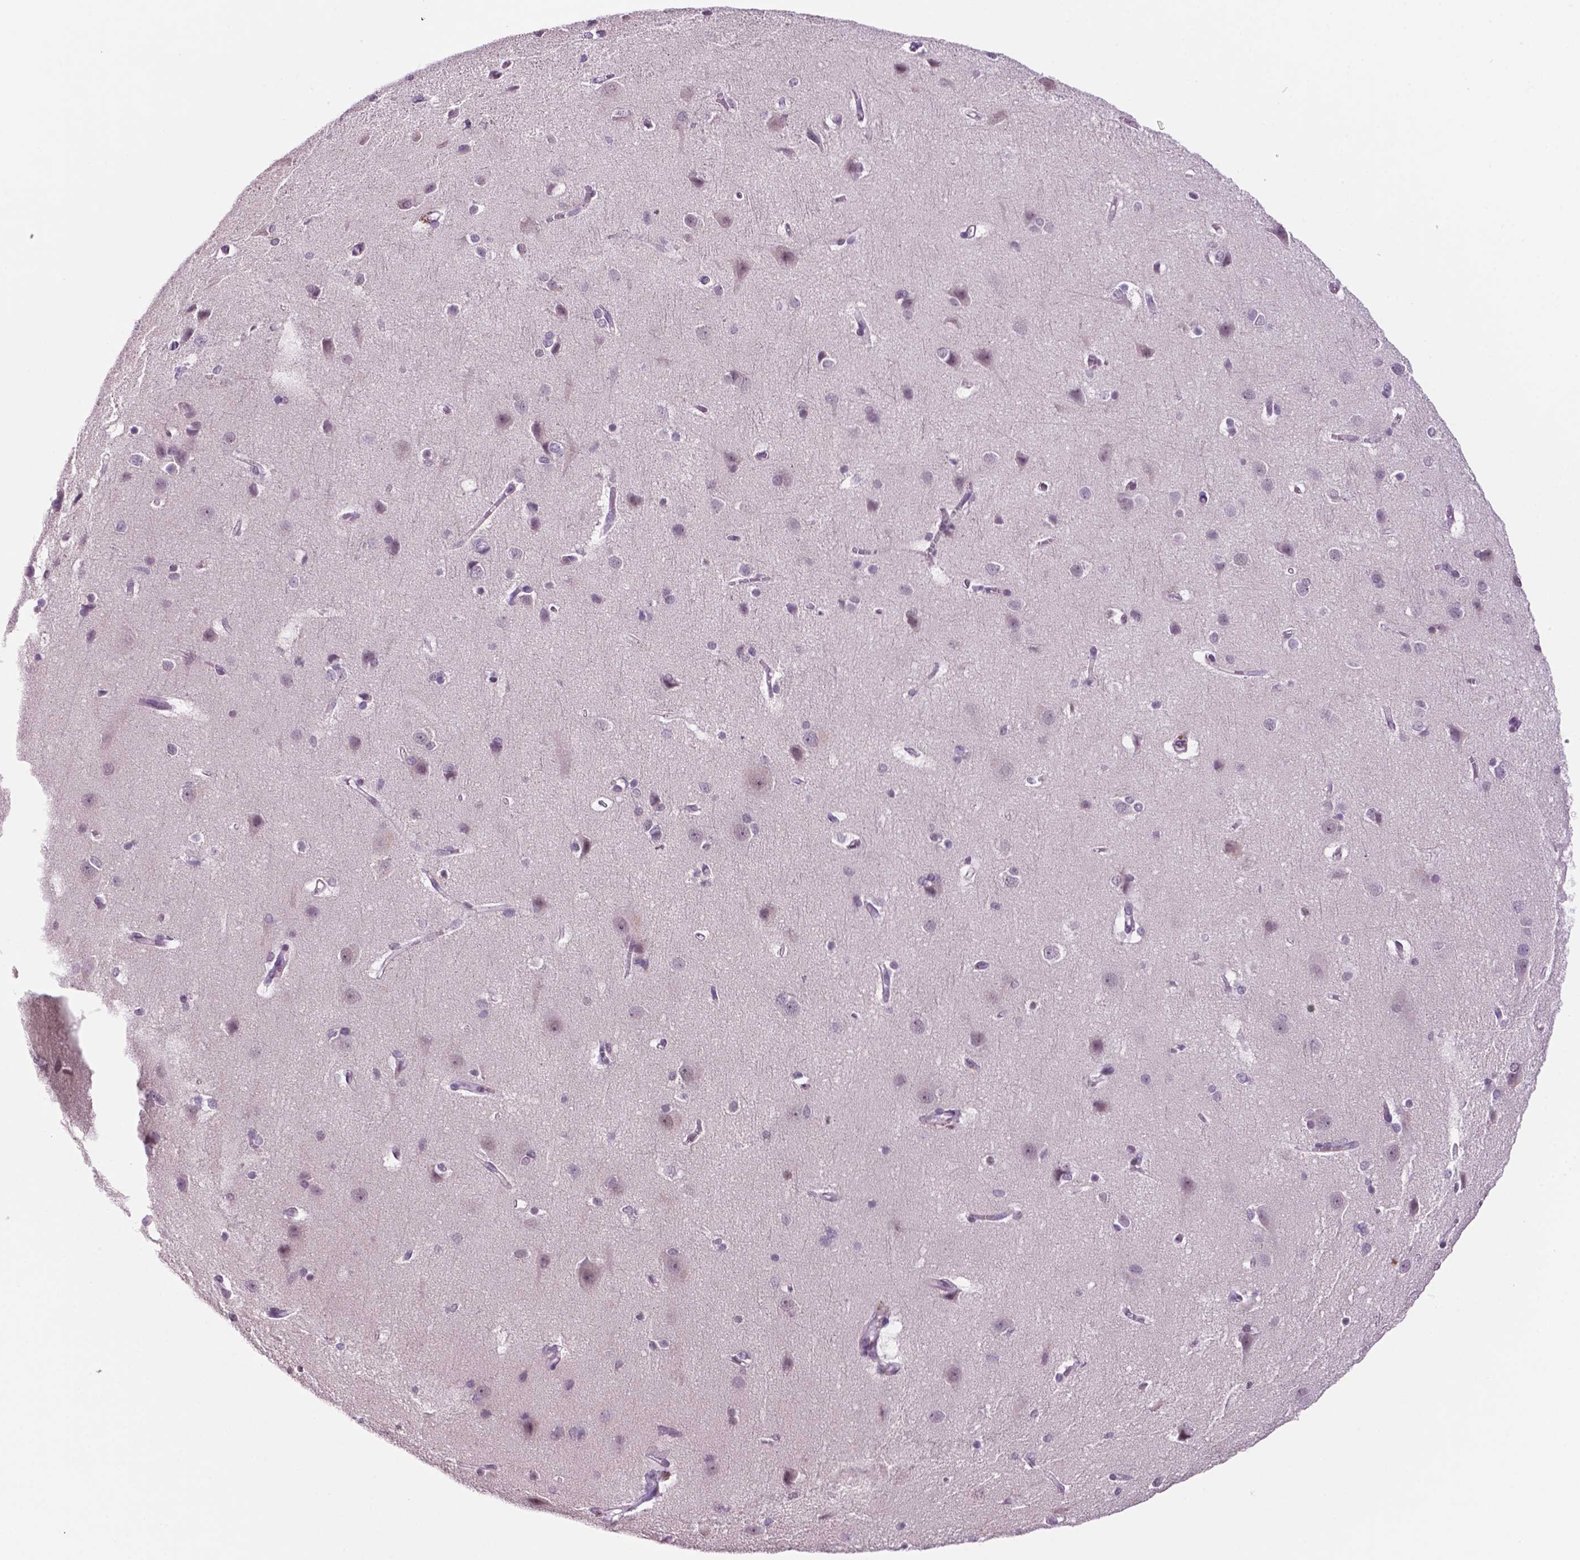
{"staining": {"intensity": "negative", "quantity": "none", "location": "none"}, "tissue": "cerebral cortex", "cell_type": "Endothelial cells", "image_type": "normal", "snomed": [{"axis": "morphology", "description": "Normal tissue, NOS"}, {"axis": "topography", "description": "Cerebral cortex"}], "caption": "DAB (3,3'-diaminobenzidine) immunohistochemical staining of normal human cerebral cortex demonstrates no significant staining in endothelial cells.", "gene": "NCAPH2", "patient": {"sex": "male", "age": 37}}